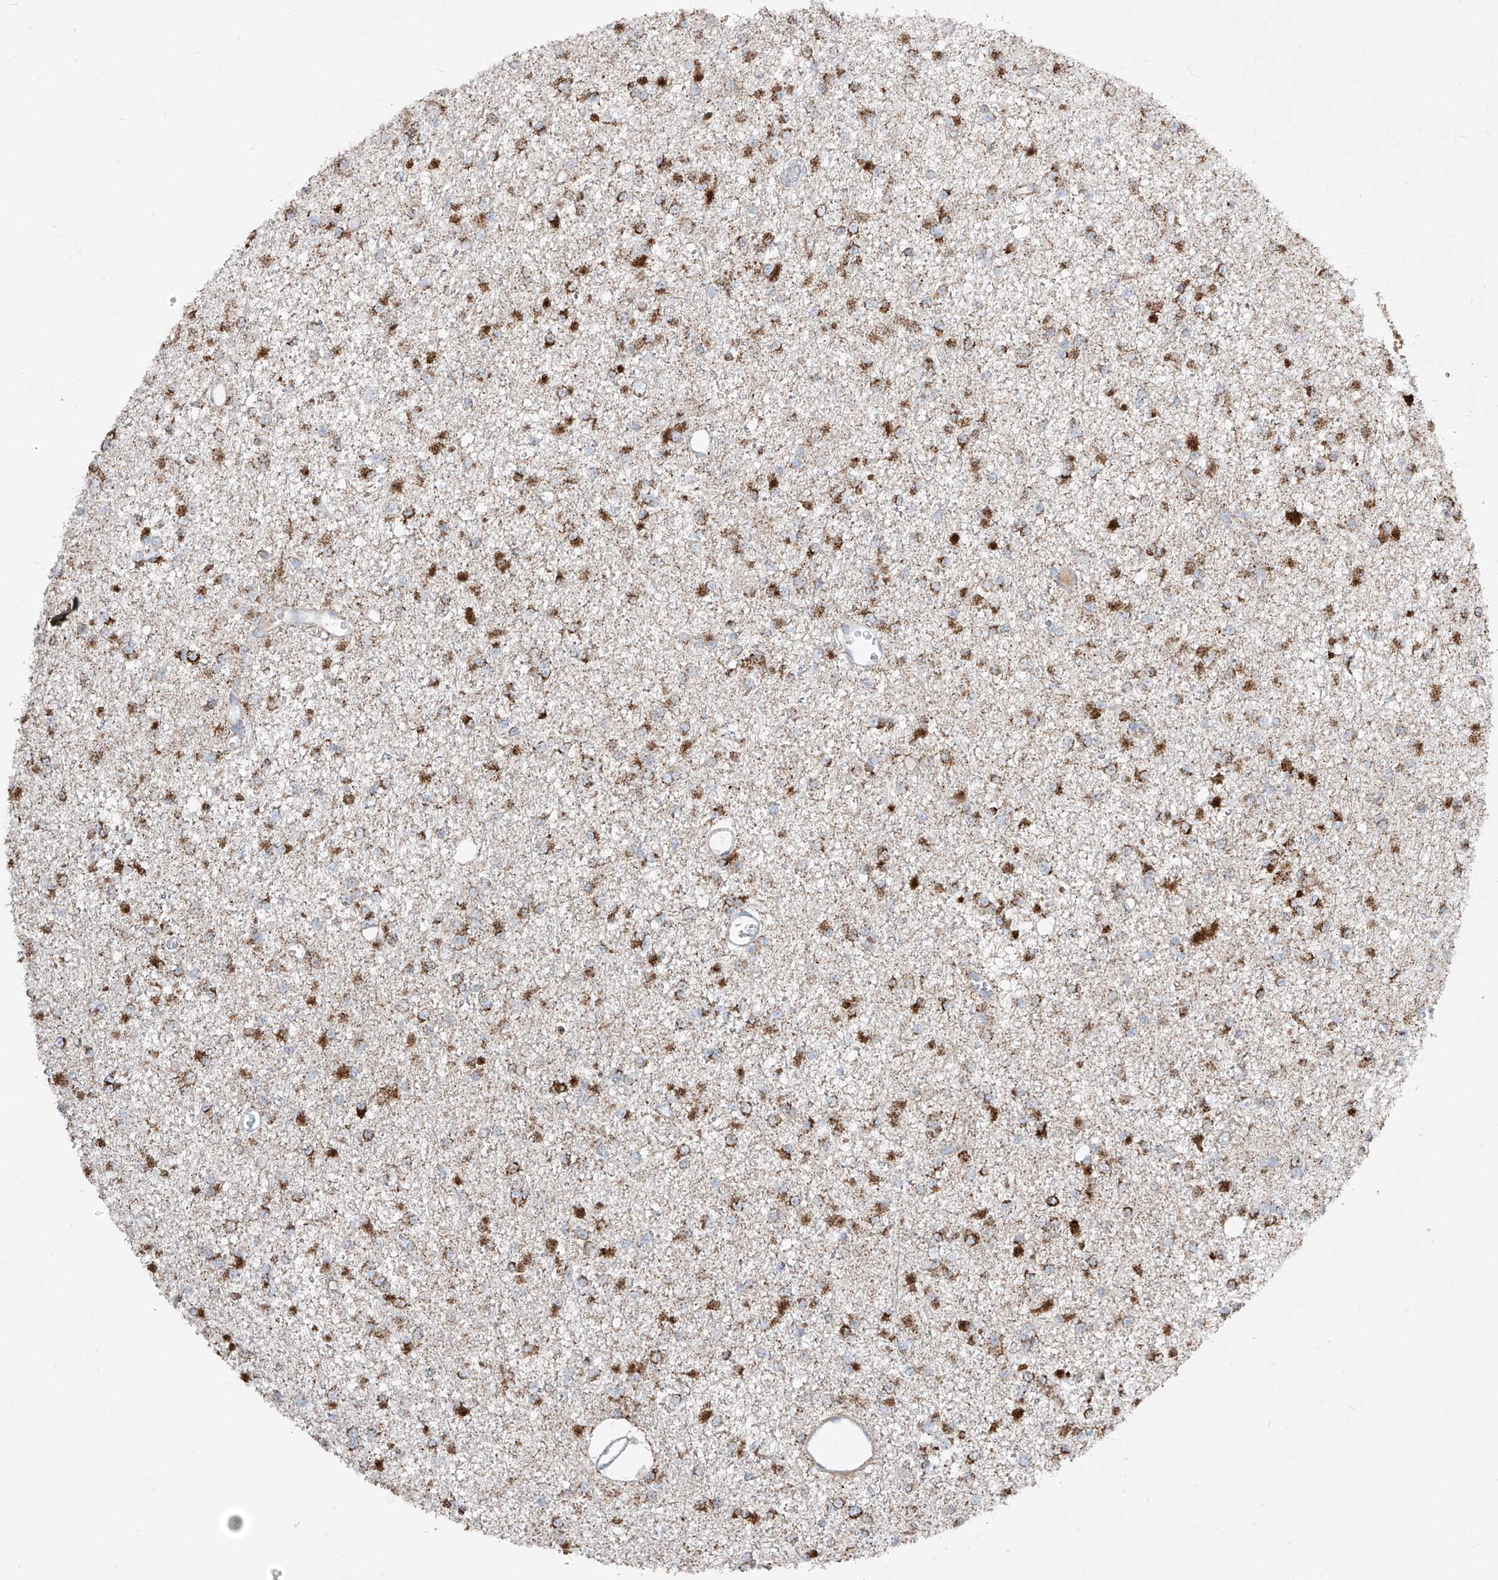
{"staining": {"intensity": "strong", "quantity": ">75%", "location": "cytoplasmic/membranous"}, "tissue": "glioma", "cell_type": "Tumor cells", "image_type": "cancer", "snomed": [{"axis": "morphology", "description": "Glioma, malignant, Low grade"}, {"axis": "topography", "description": "Brain"}], "caption": "Immunohistochemistry histopathology image of neoplastic tissue: human glioma stained using IHC reveals high levels of strong protein expression localized specifically in the cytoplasmic/membranous of tumor cells, appearing as a cytoplasmic/membranous brown color.", "gene": "ABCD3", "patient": {"sex": "female", "age": 22}}